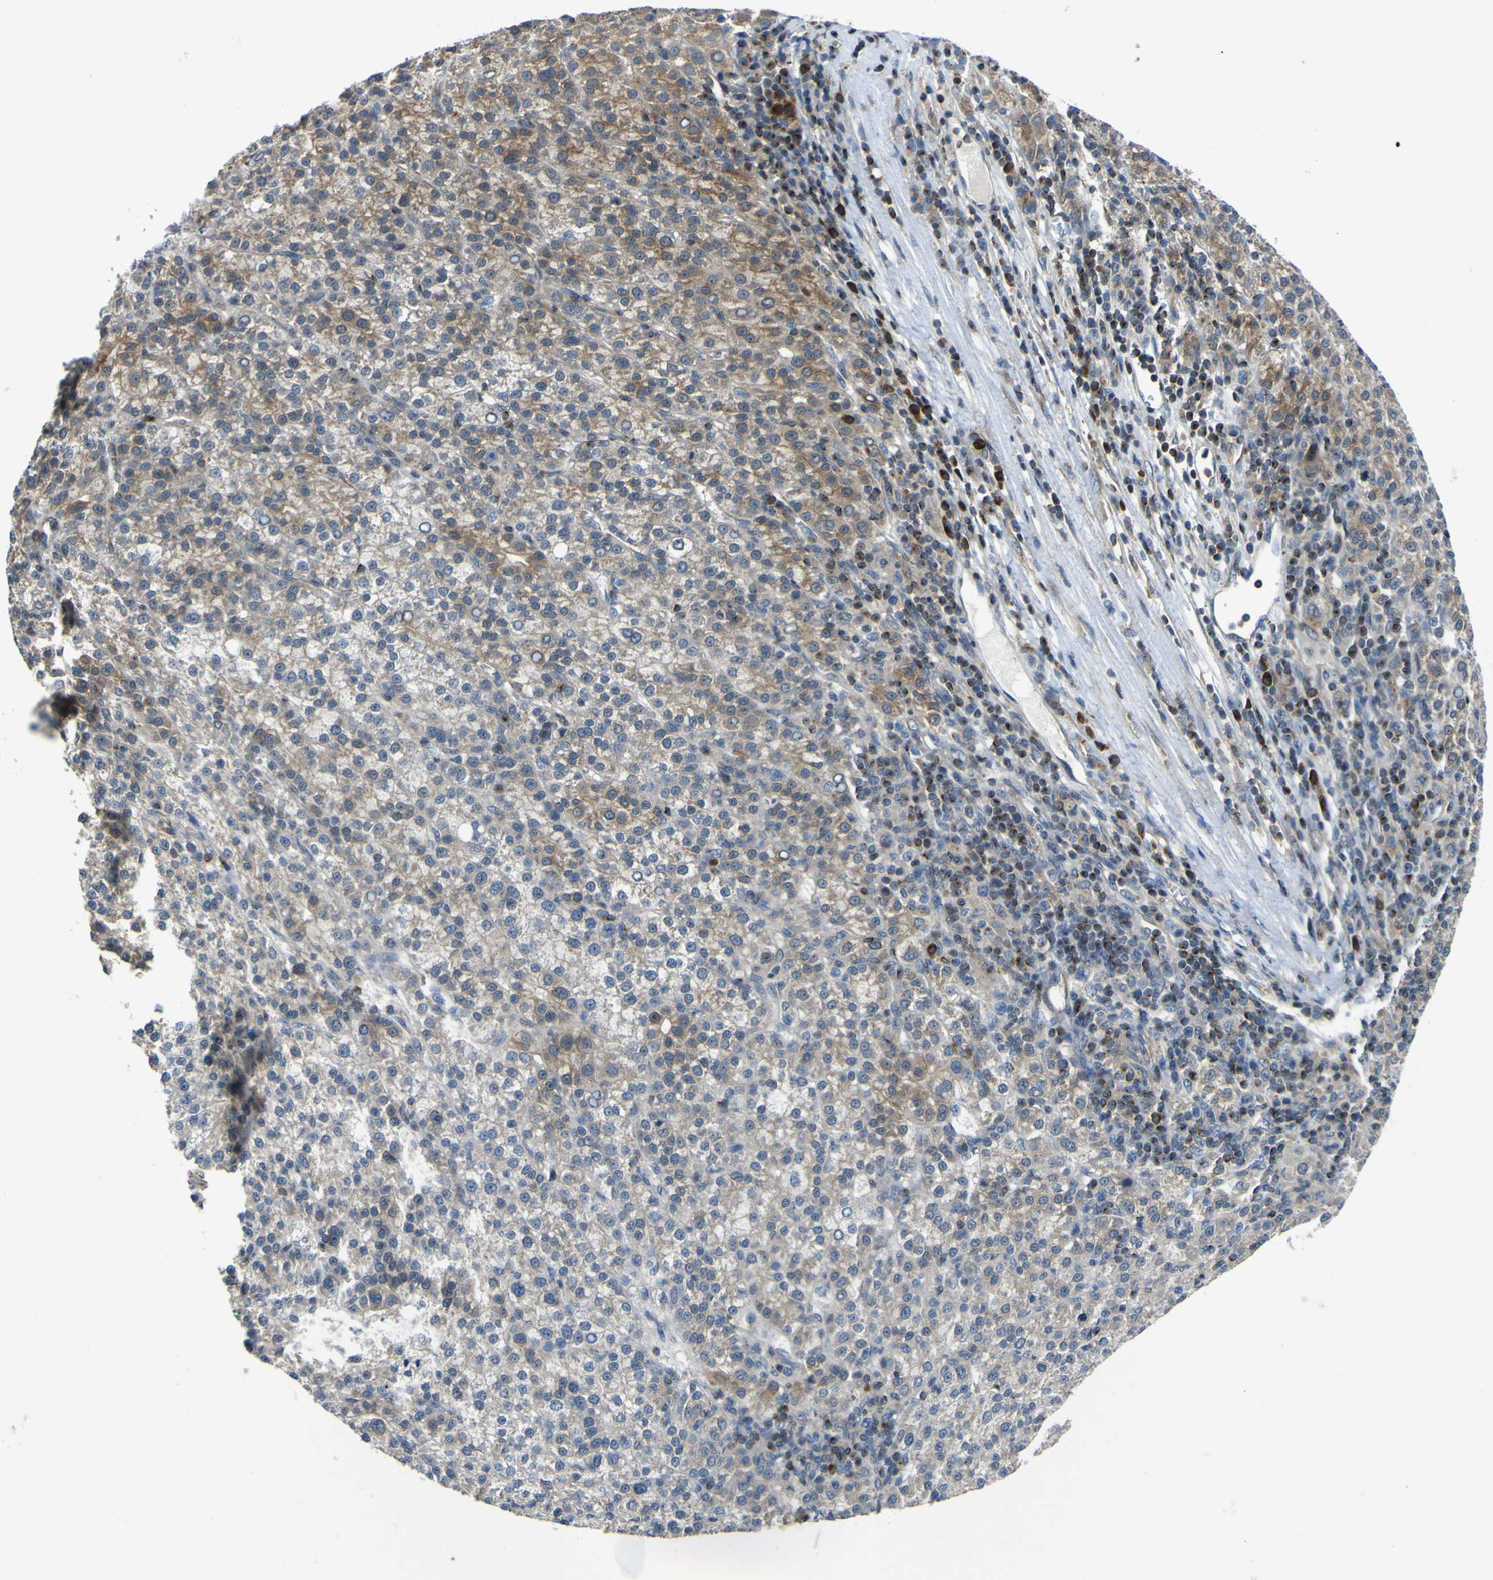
{"staining": {"intensity": "strong", "quantity": "25%-75%", "location": "cytoplasmic/membranous"}, "tissue": "liver cancer", "cell_type": "Tumor cells", "image_type": "cancer", "snomed": [{"axis": "morphology", "description": "Carcinoma, Hepatocellular, NOS"}, {"axis": "topography", "description": "Liver"}], "caption": "Liver cancer stained with DAB immunohistochemistry (IHC) displays high levels of strong cytoplasmic/membranous staining in about 25%-75% of tumor cells.", "gene": "EML2", "patient": {"sex": "female", "age": 58}}